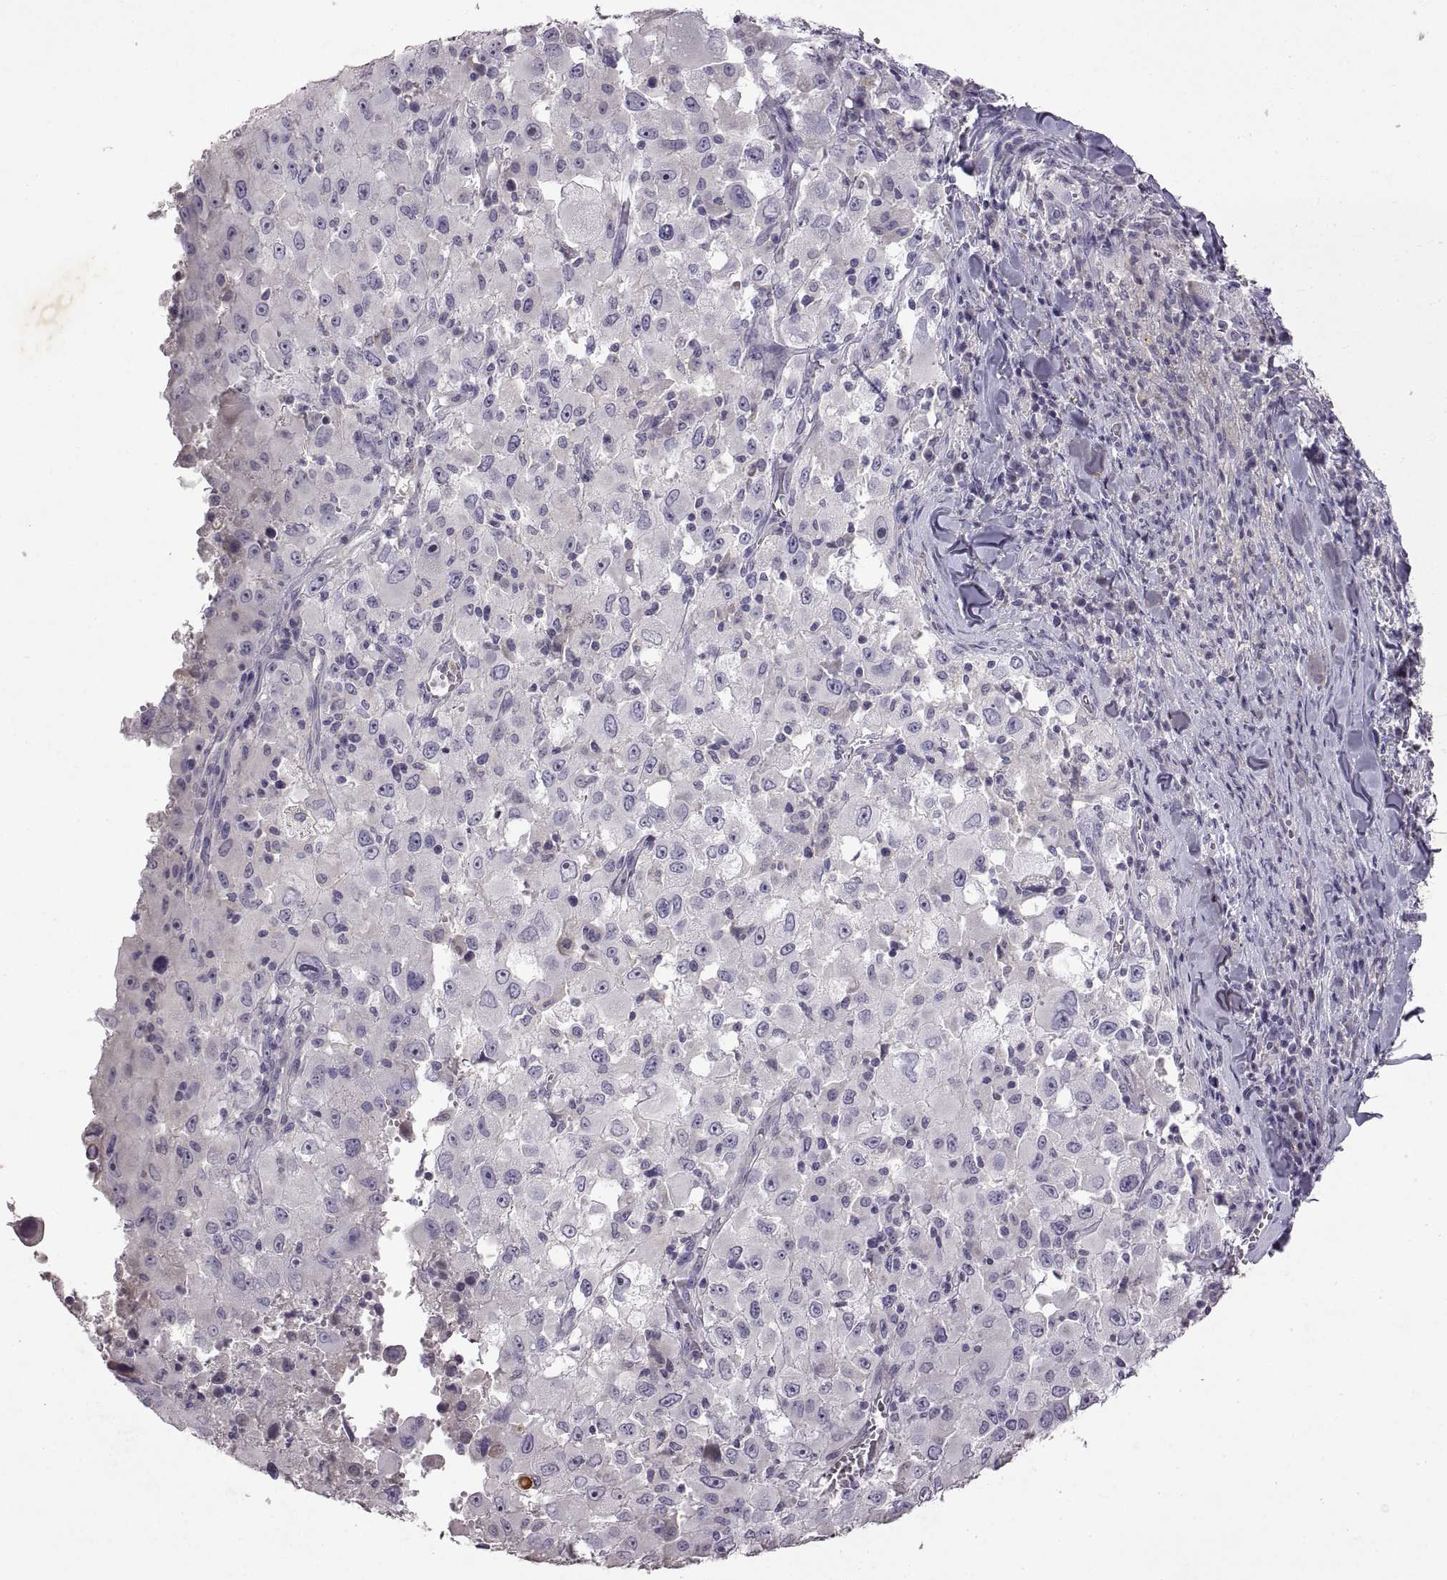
{"staining": {"intensity": "negative", "quantity": "none", "location": "none"}, "tissue": "melanoma", "cell_type": "Tumor cells", "image_type": "cancer", "snomed": [{"axis": "morphology", "description": "Malignant melanoma, Metastatic site"}, {"axis": "topography", "description": "Soft tissue"}], "caption": "The immunohistochemistry (IHC) photomicrograph has no significant positivity in tumor cells of malignant melanoma (metastatic site) tissue. (DAB (3,3'-diaminobenzidine) immunohistochemistry (IHC) with hematoxylin counter stain).", "gene": "DEFB136", "patient": {"sex": "male", "age": 50}}